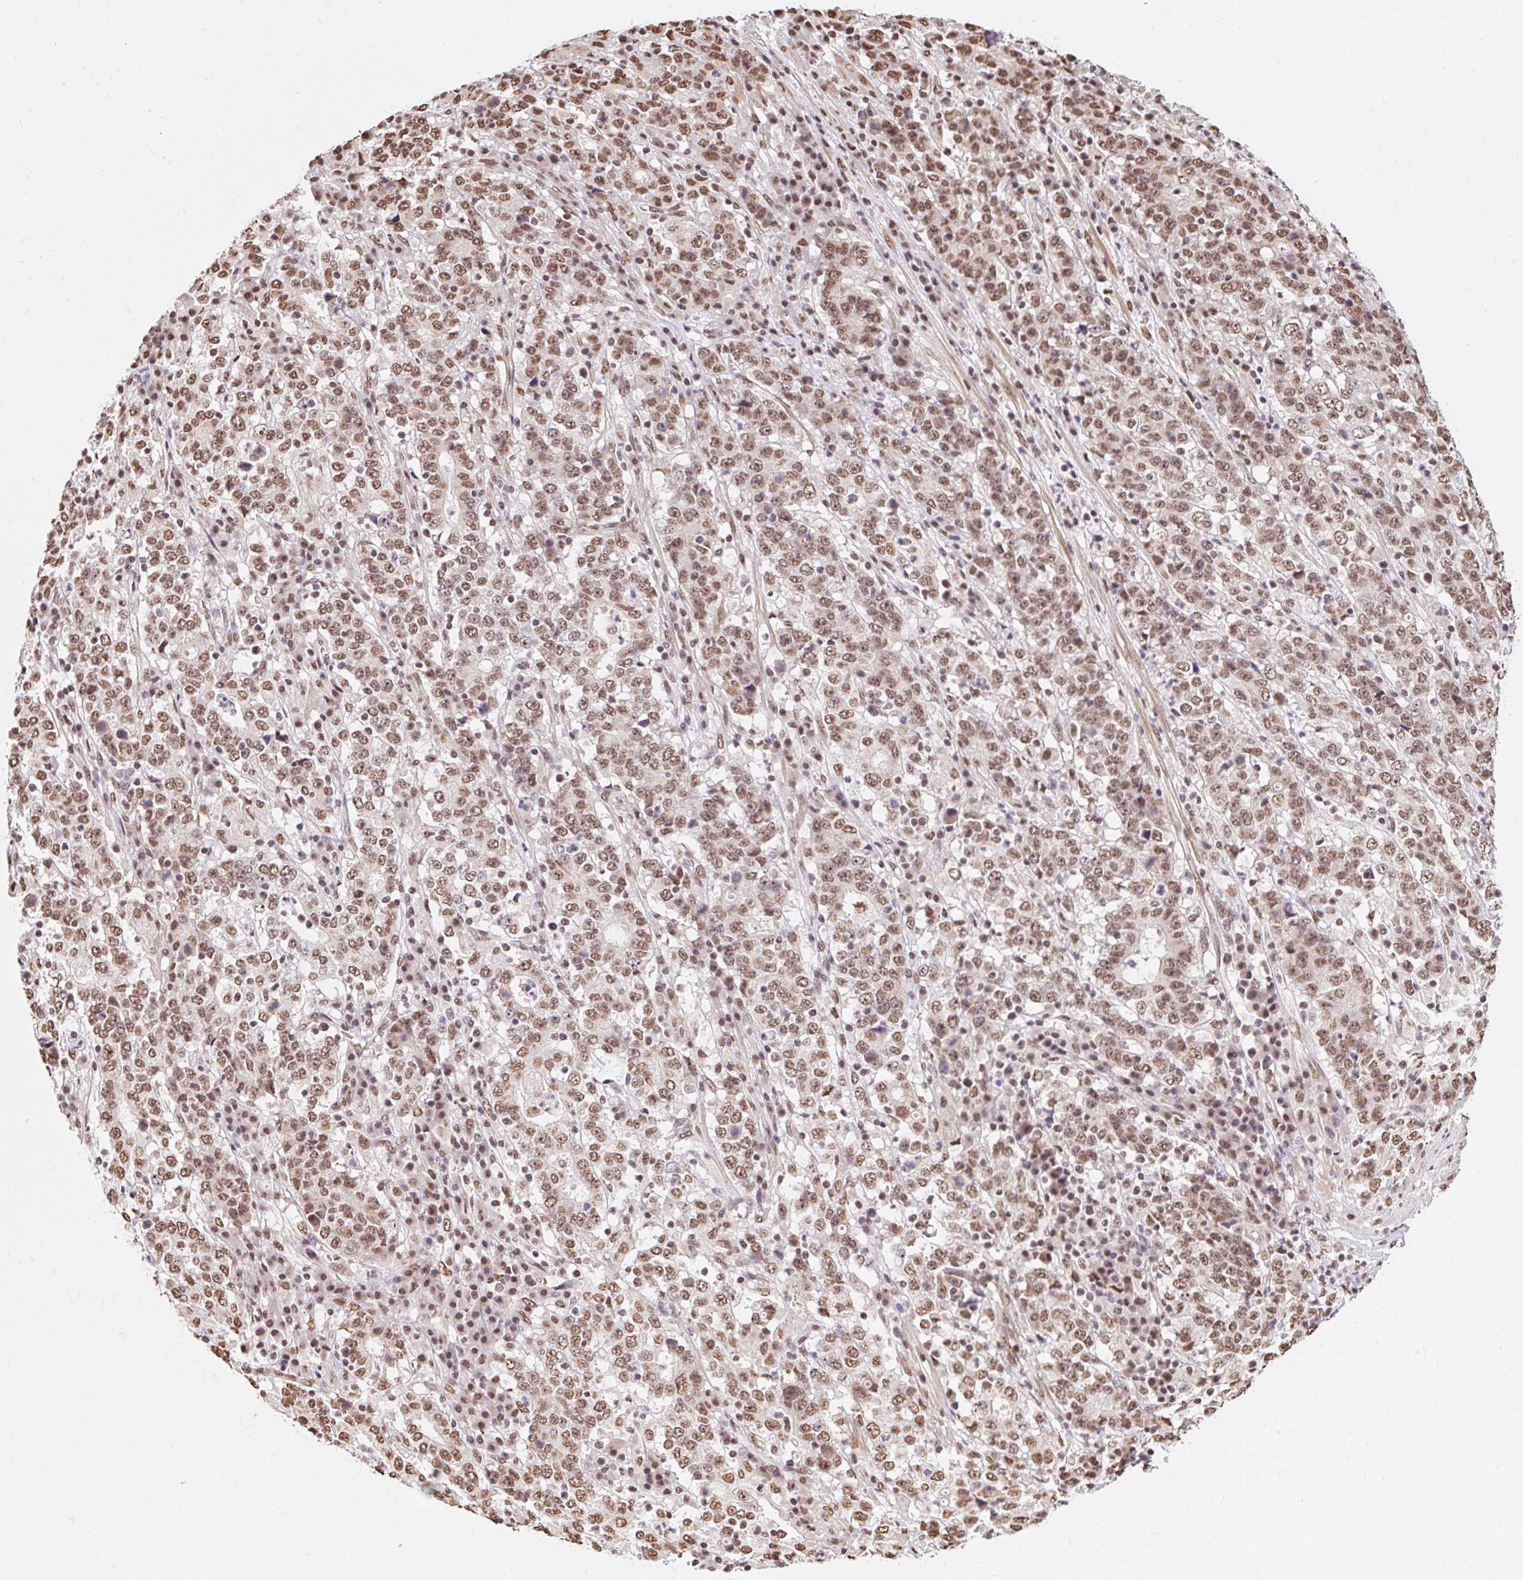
{"staining": {"intensity": "moderate", "quantity": ">75%", "location": "nuclear"}, "tissue": "stomach cancer", "cell_type": "Tumor cells", "image_type": "cancer", "snomed": [{"axis": "morphology", "description": "Adenocarcinoma, NOS"}, {"axis": "topography", "description": "Stomach"}], "caption": "Tumor cells display moderate nuclear staining in approximately >75% of cells in stomach cancer. Immunohistochemistry (ihc) stains the protein in brown and the nuclei are stained blue.", "gene": "BICRA", "patient": {"sex": "male", "age": 59}}